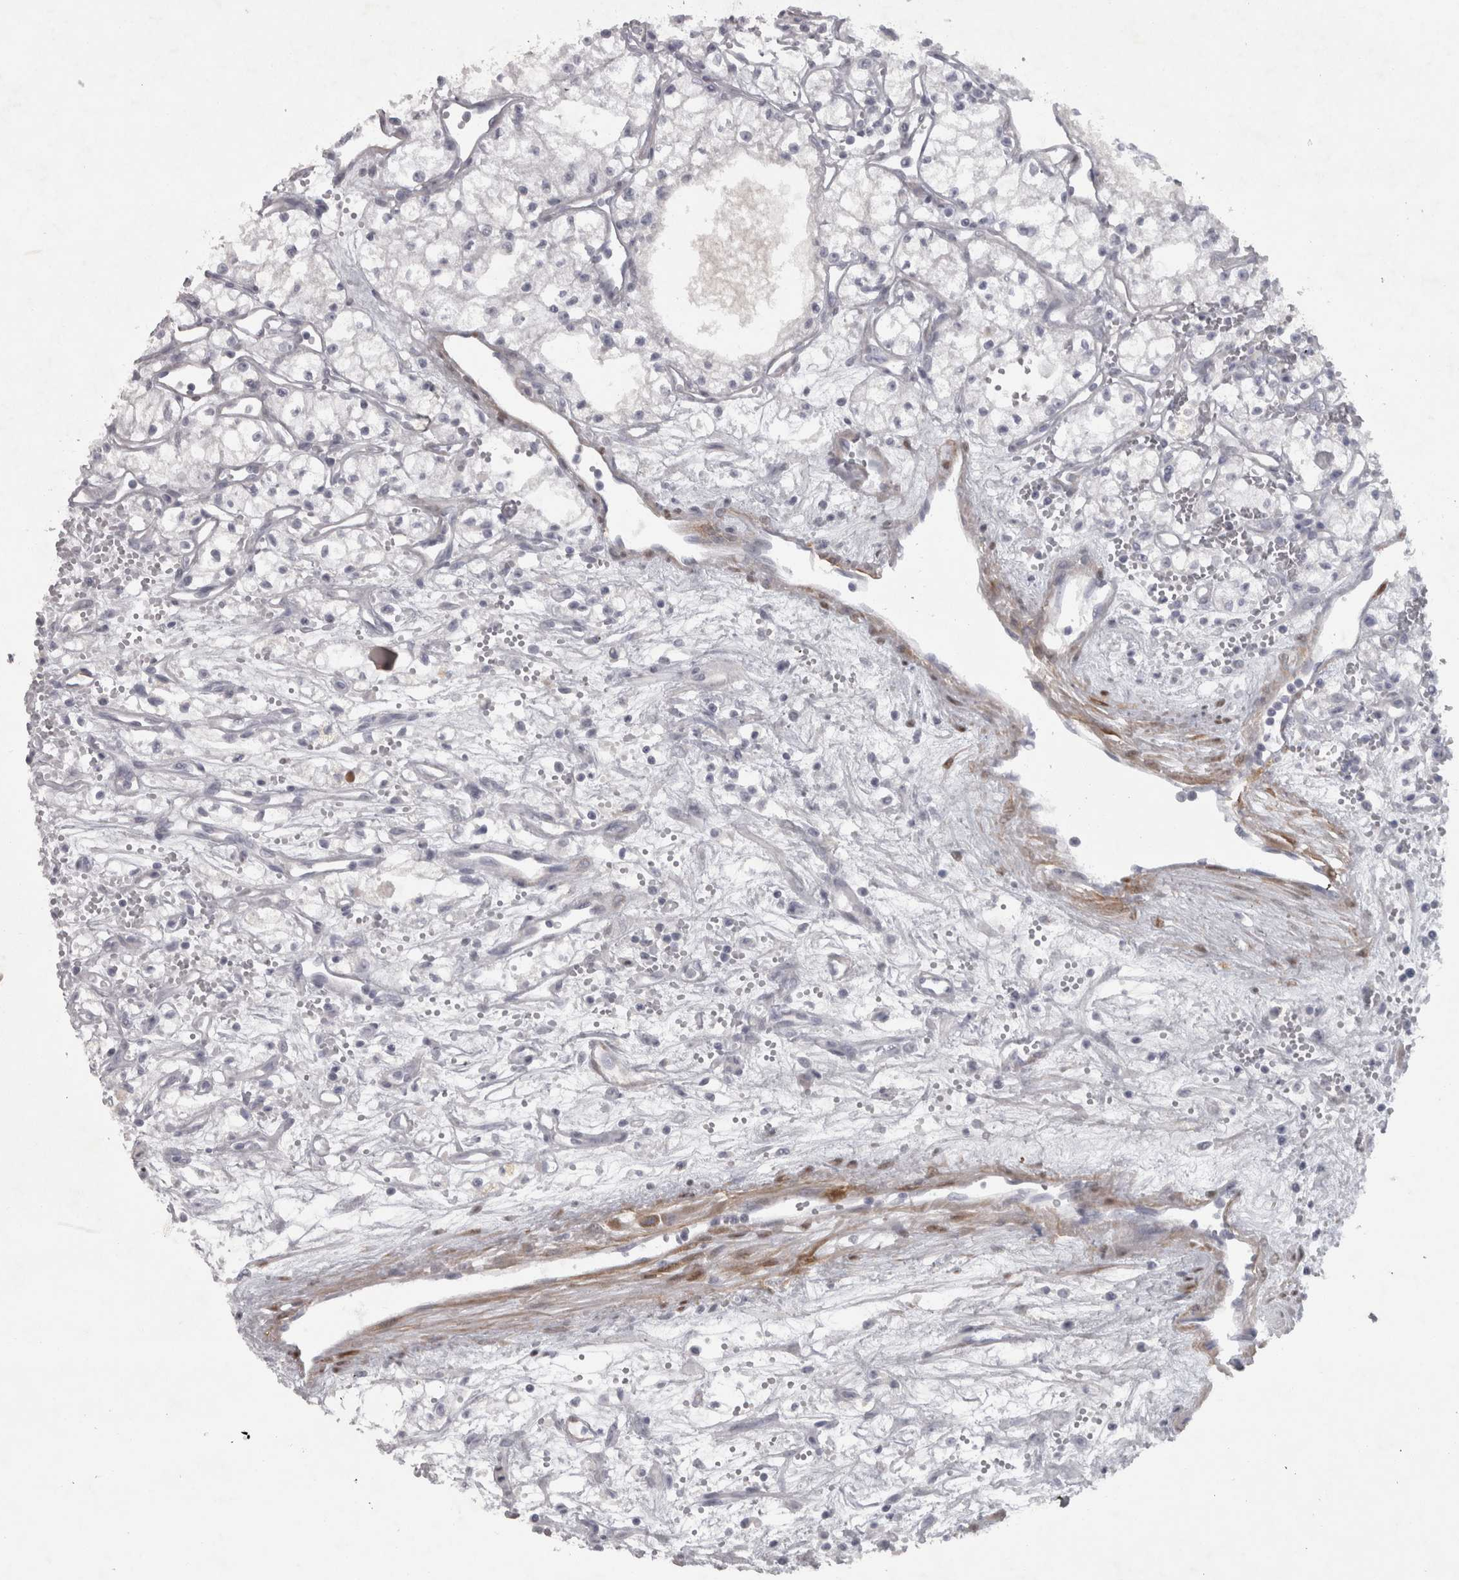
{"staining": {"intensity": "negative", "quantity": "none", "location": "none"}, "tissue": "renal cancer", "cell_type": "Tumor cells", "image_type": "cancer", "snomed": [{"axis": "morphology", "description": "Adenocarcinoma, NOS"}, {"axis": "topography", "description": "Kidney"}], "caption": "An IHC histopathology image of adenocarcinoma (renal) is shown. There is no staining in tumor cells of adenocarcinoma (renal).", "gene": "PPP1R12B", "patient": {"sex": "male", "age": 59}}